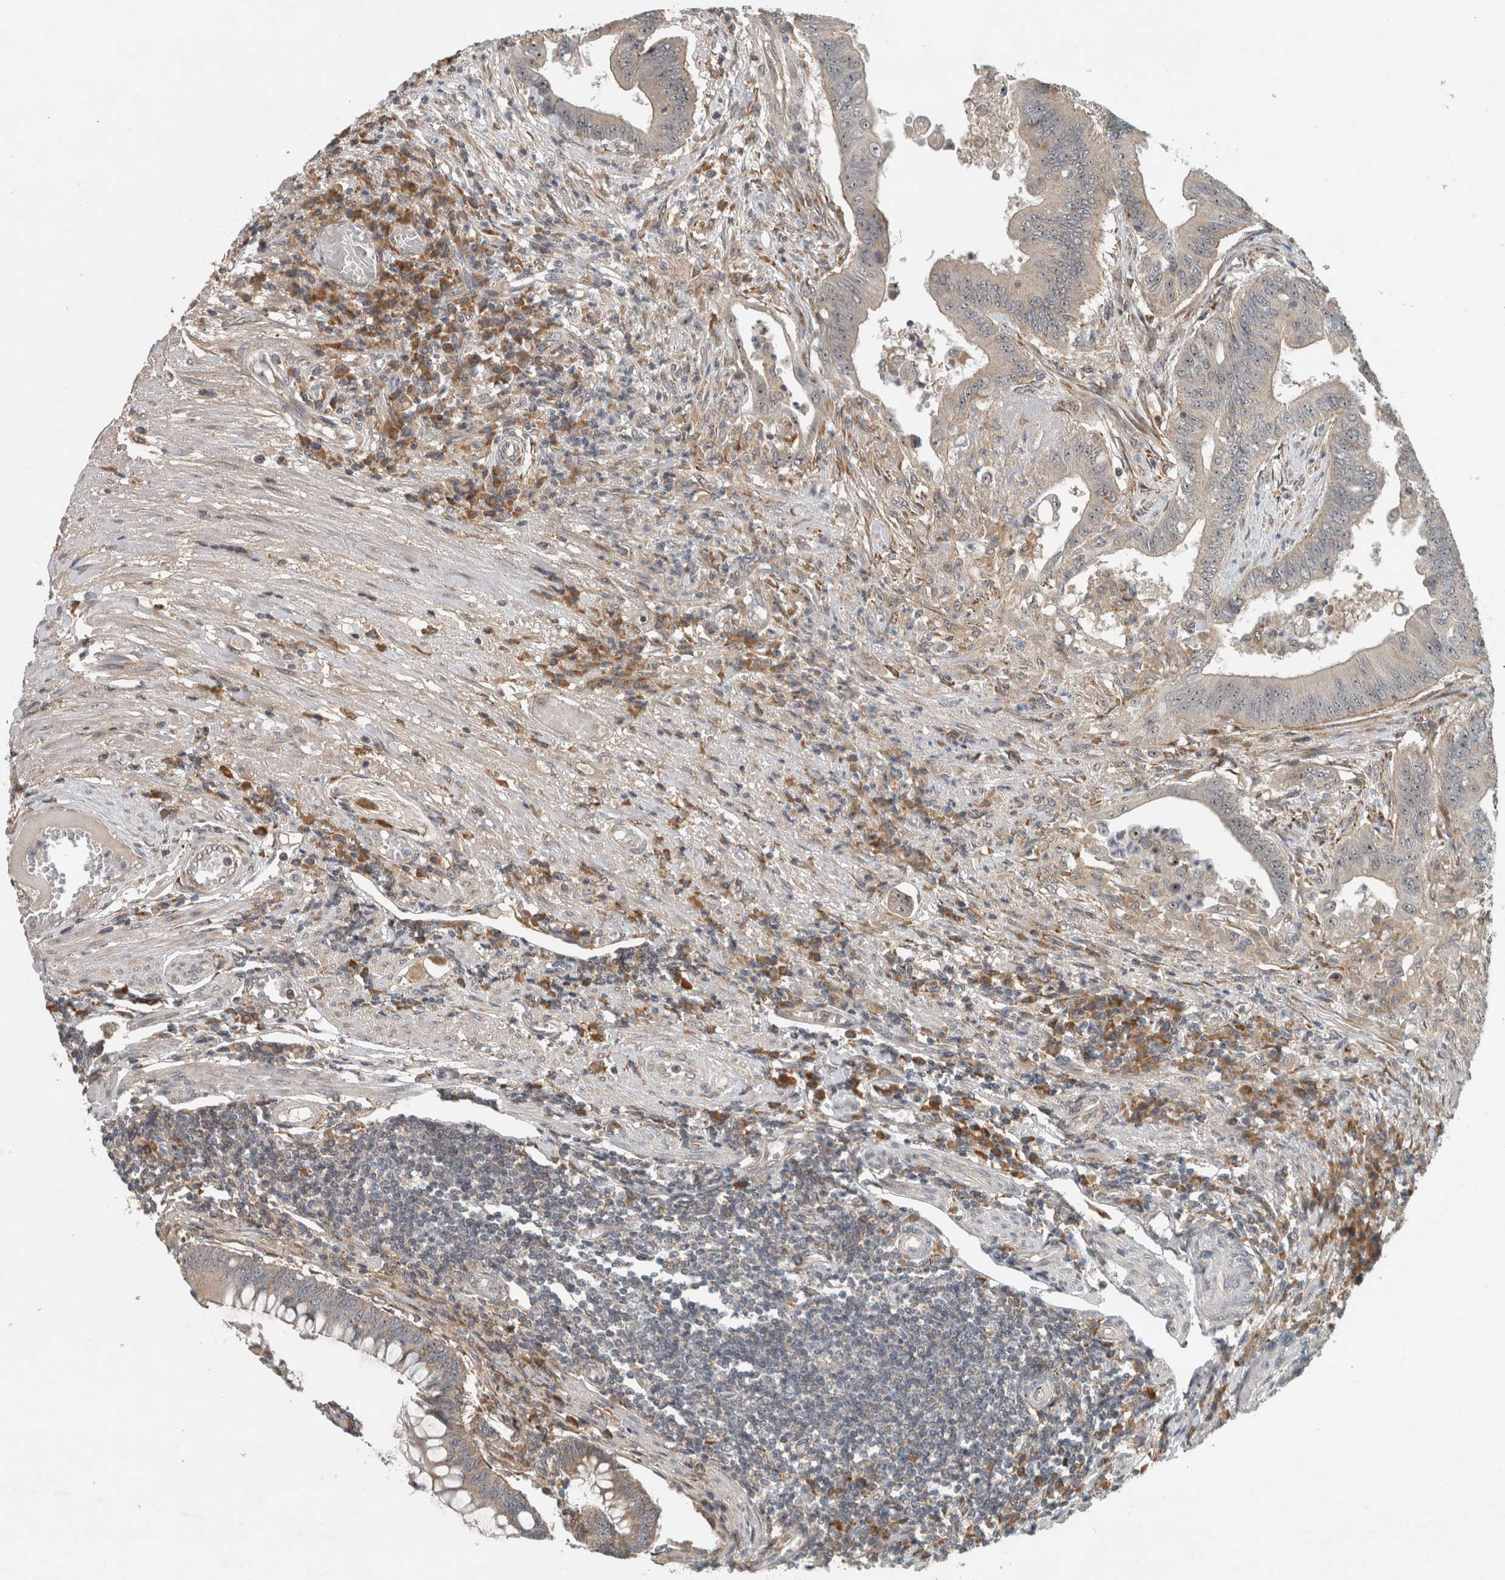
{"staining": {"intensity": "negative", "quantity": "none", "location": "none"}, "tissue": "colorectal cancer", "cell_type": "Tumor cells", "image_type": "cancer", "snomed": [{"axis": "morphology", "description": "Adenoma, NOS"}, {"axis": "morphology", "description": "Adenocarcinoma, NOS"}, {"axis": "topography", "description": "Colon"}], "caption": "Tumor cells are negative for protein expression in human adenoma (colorectal).", "gene": "GPR137B", "patient": {"sex": "male", "age": 79}}